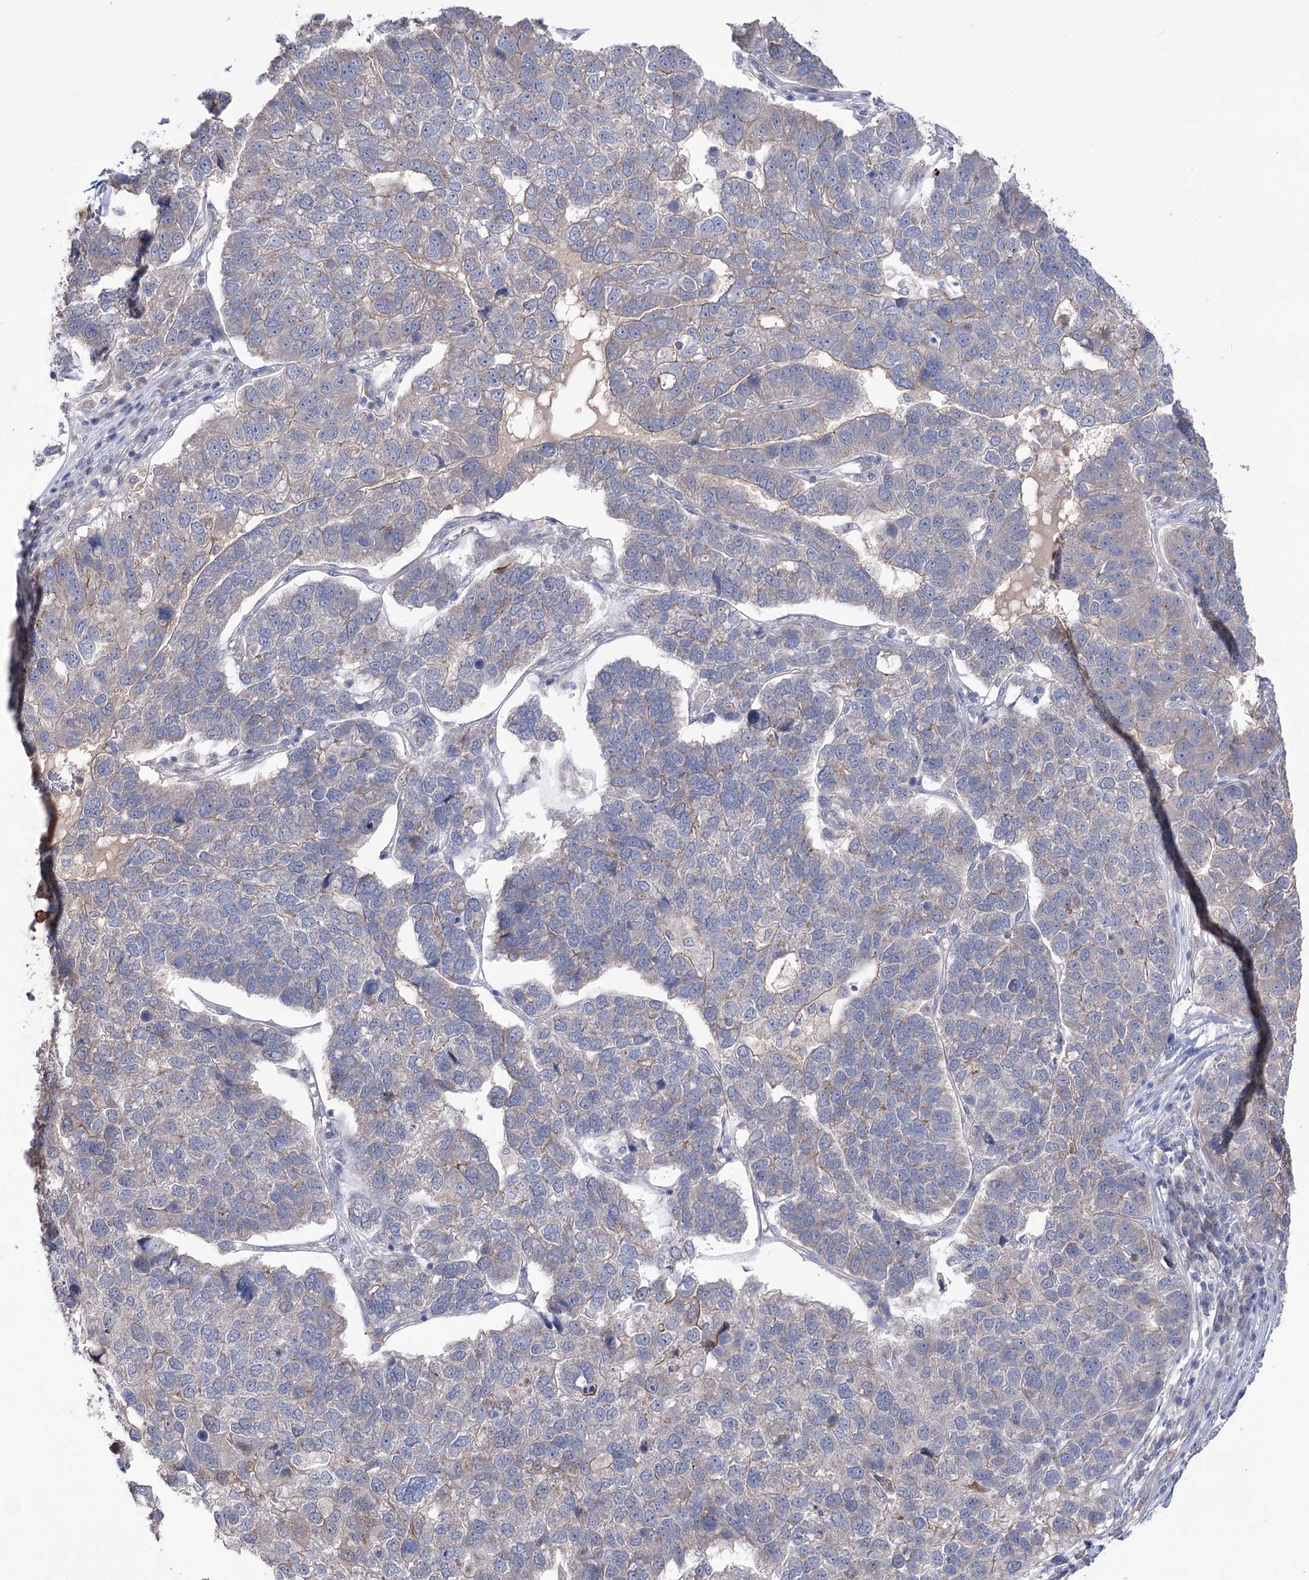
{"staining": {"intensity": "negative", "quantity": "none", "location": "none"}, "tissue": "pancreatic cancer", "cell_type": "Tumor cells", "image_type": "cancer", "snomed": [{"axis": "morphology", "description": "Adenocarcinoma, NOS"}, {"axis": "topography", "description": "Pancreas"}], "caption": "Immunohistochemistry of human pancreatic cancer (adenocarcinoma) exhibits no positivity in tumor cells.", "gene": "TRIM71", "patient": {"sex": "female", "age": 61}}